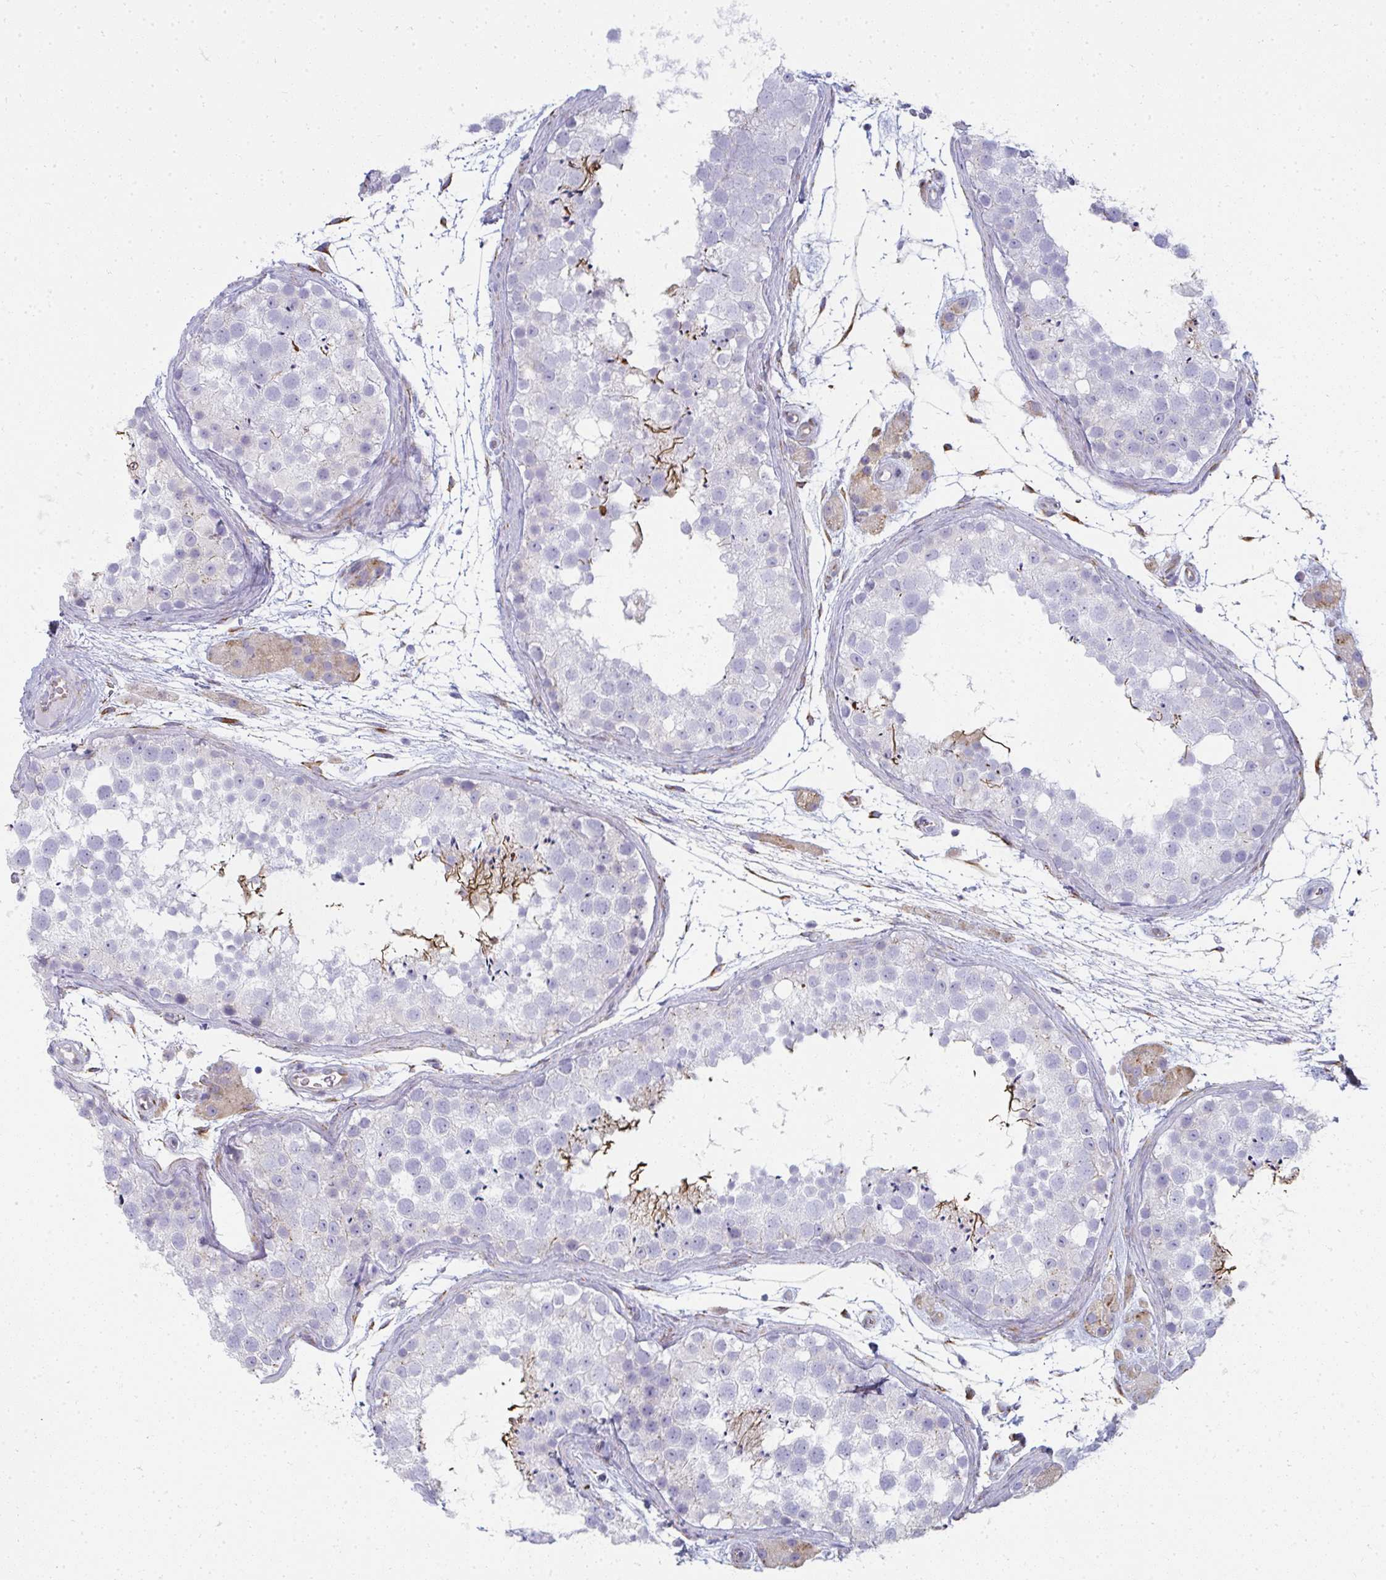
{"staining": {"intensity": "moderate", "quantity": "<25%", "location": "cytoplasmic/membranous"}, "tissue": "testis", "cell_type": "Cells in seminiferous ducts", "image_type": "normal", "snomed": [{"axis": "morphology", "description": "Normal tissue, NOS"}, {"axis": "topography", "description": "Testis"}], "caption": "Benign testis displays moderate cytoplasmic/membranous positivity in approximately <25% of cells in seminiferous ducts.", "gene": "SHROOM1", "patient": {"sex": "male", "age": 41}}